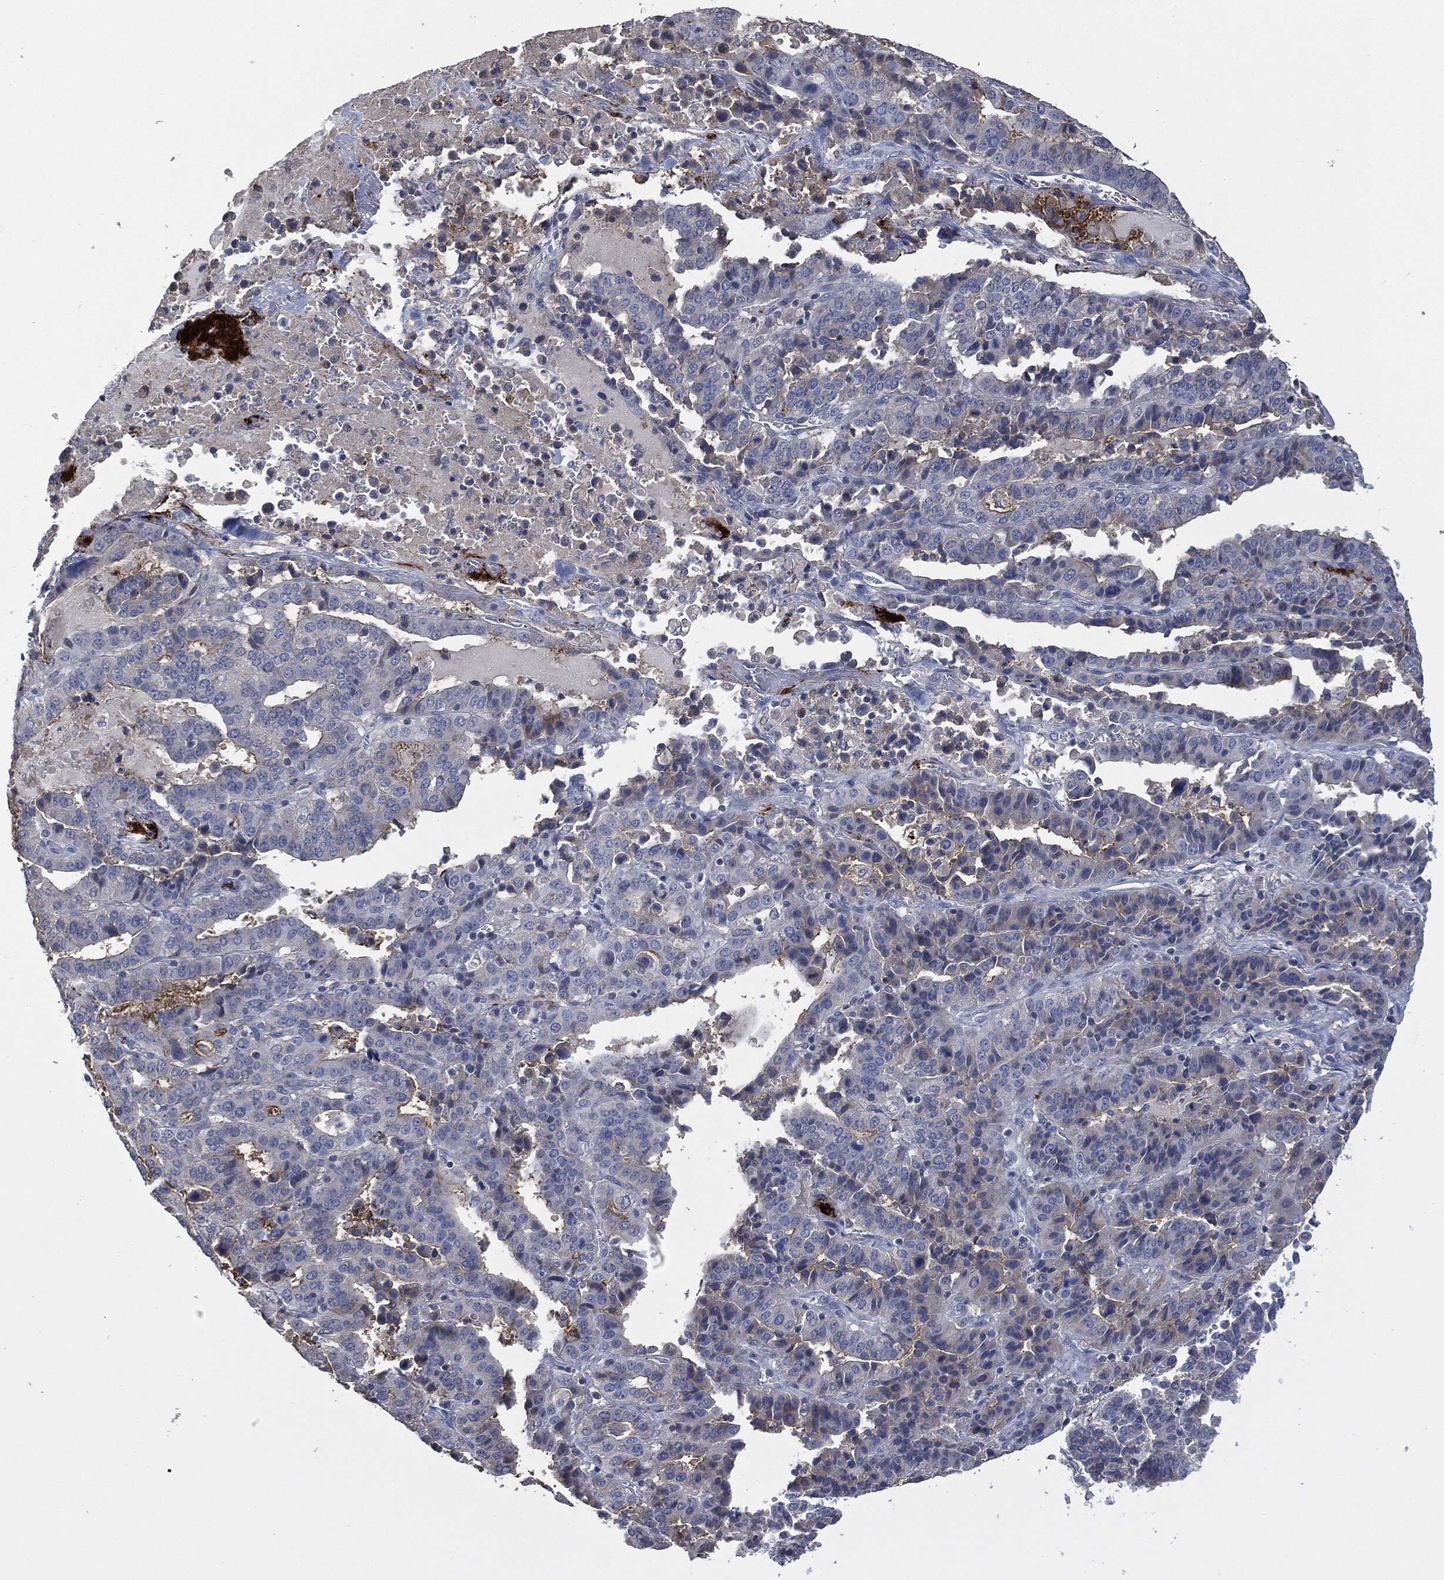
{"staining": {"intensity": "weak", "quantity": "<25%", "location": "cytoplasmic/membranous"}, "tissue": "stomach cancer", "cell_type": "Tumor cells", "image_type": "cancer", "snomed": [{"axis": "morphology", "description": "Adenocarcinoma, NOS"}, {"axis": "topography", "description": "Stomach"}], "caption": "DAB immunohistochemical staining of stomach adenocarcinoma exhibits no significant positivity in tumor cells. Nuclei are stained in blue.", "gene": "CD33", "patient": {"sex": "male", "age": 48}}